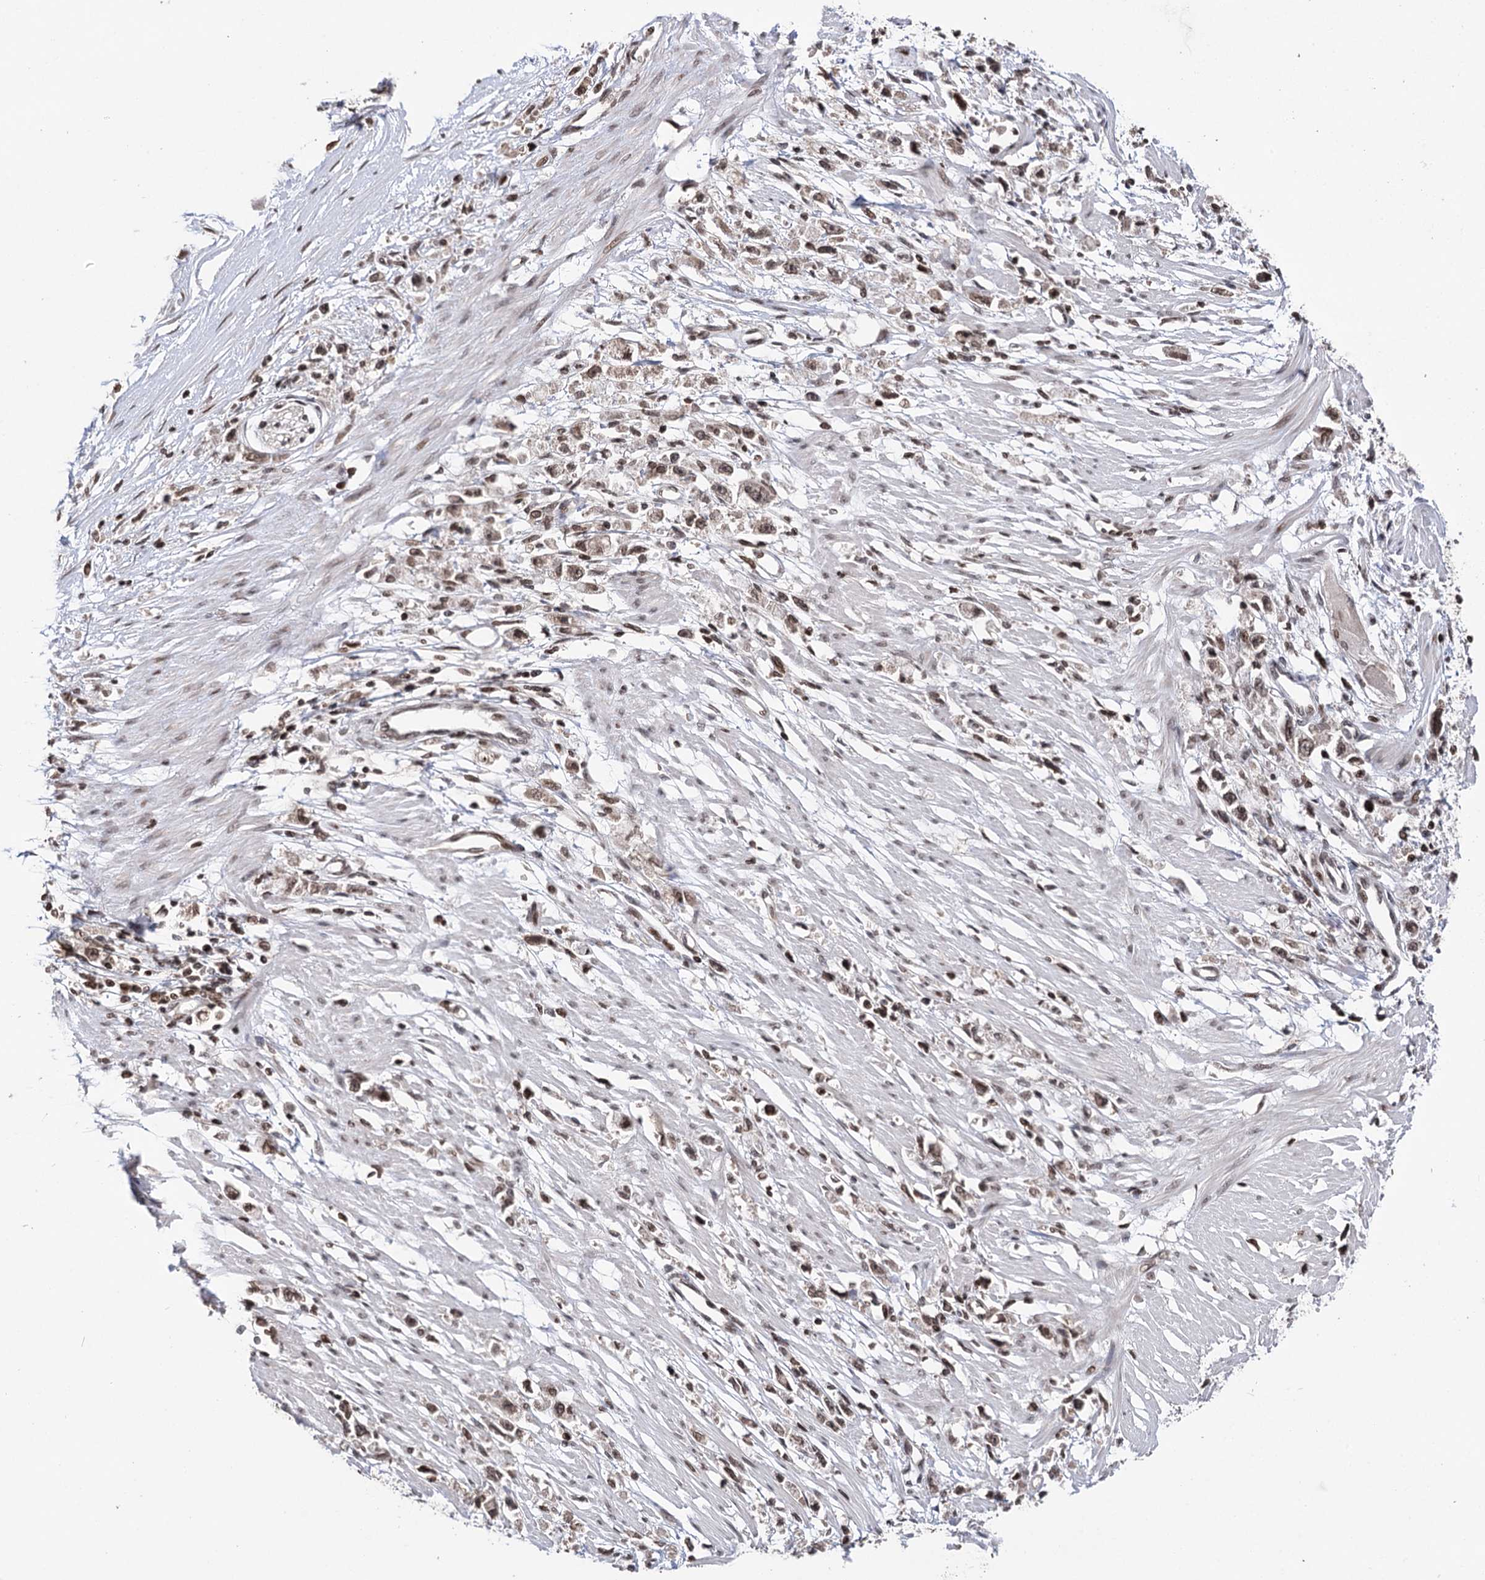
{"staining": {"intensity": "moderate", "quantity": ">75%", "location": "nuclear"}, "tissue": "stomach cancer", "cell_type": "Tumor cells", "image_type": "cancer", "snomed": [{"axis": "morphology", "description": "Adenocarcinoma, NOS"}, {"axis": "topography", "description": "Stomach"}], "caption": "Protein expression analysis of stomach cancer (adenocarcinoma) reveals moderate nuclear positivity in approximately >75% of tumor cells. (brown staining indicates protein expression, while blue staining denotes nuclei).", "gene": "CCDC77", "patient": {"sex": "female", "age": 59}}